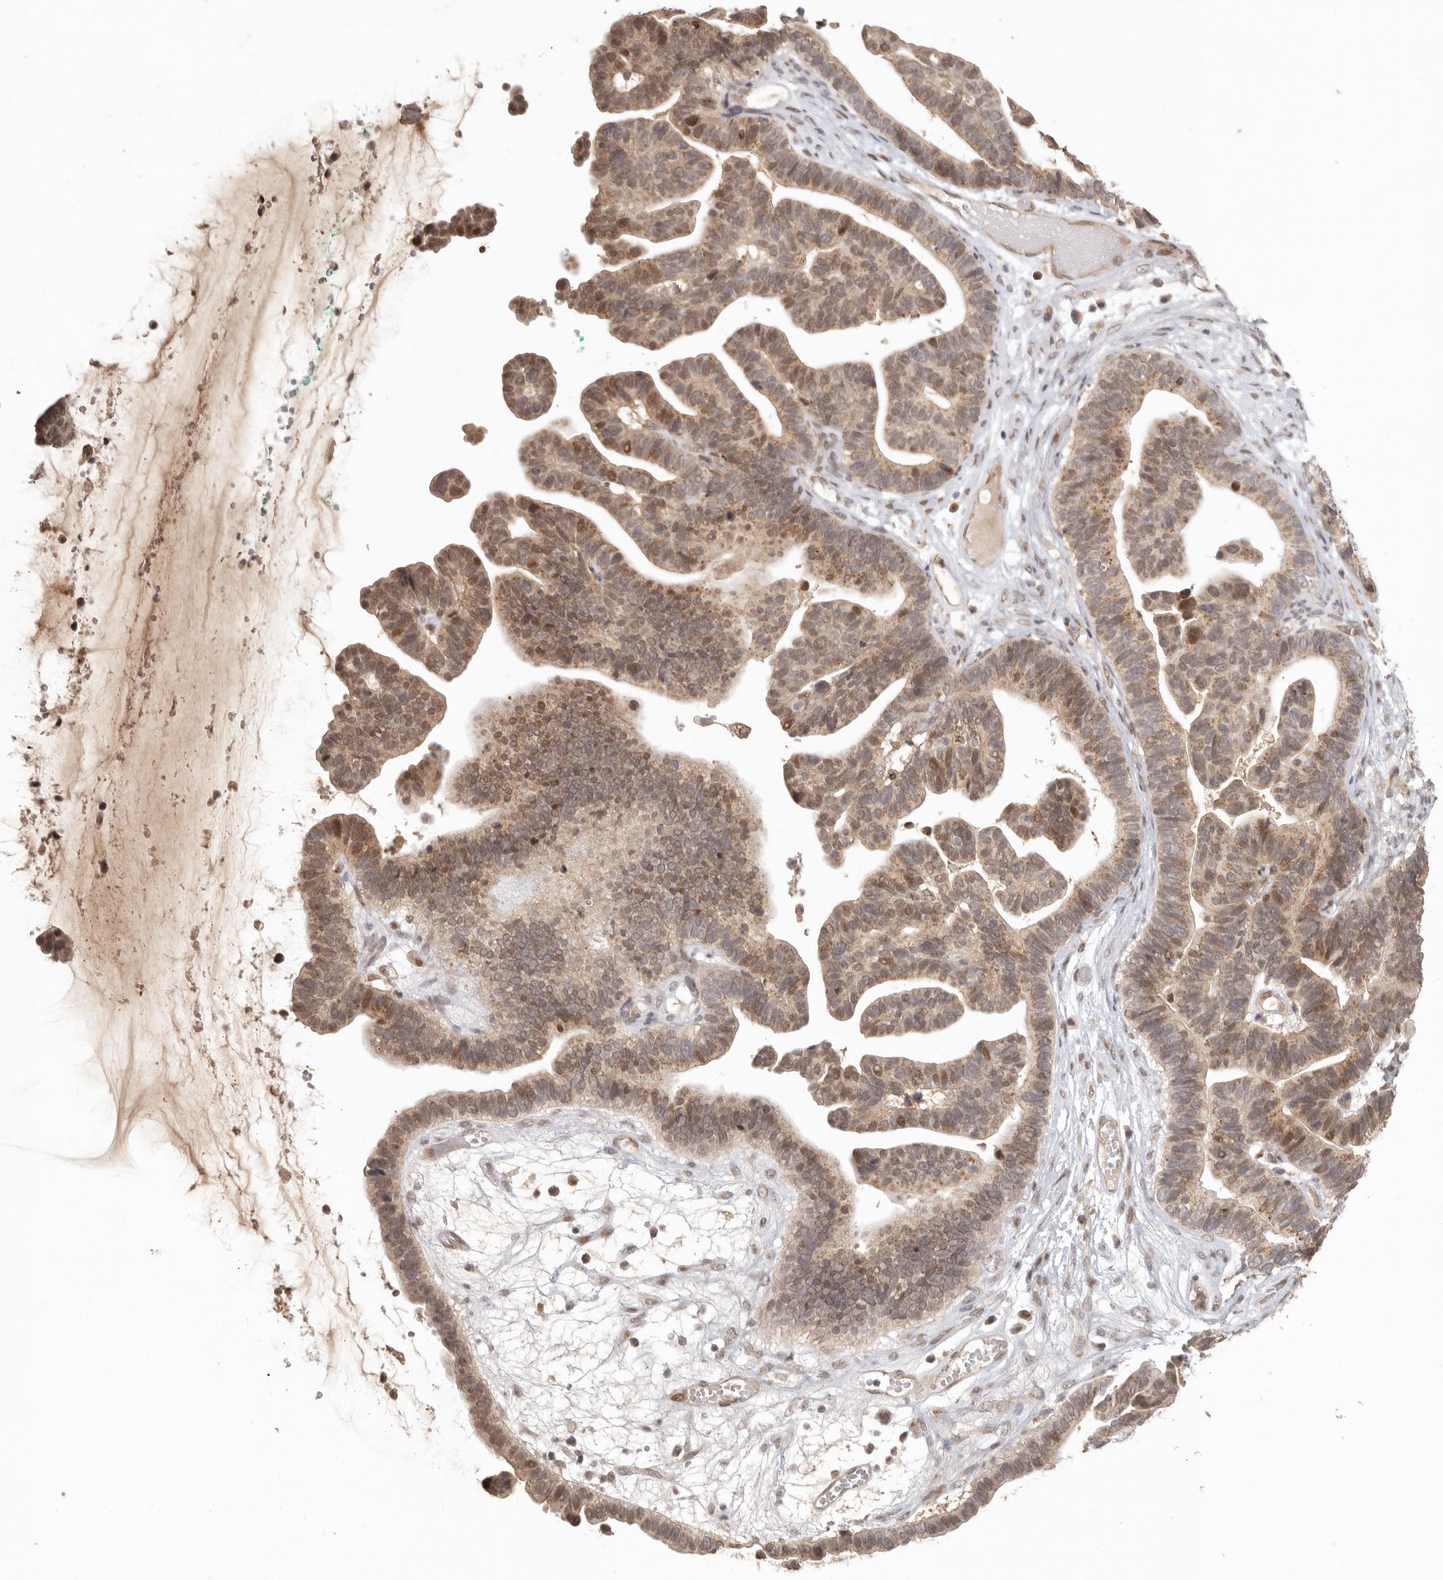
{"staining": {"intensity": "moderate", "quantity": ">75%", "location": "cytoplasmic/membranous,nuclear"}, "tissue": "ovarian cancer", "cell_type": "Tumor cells", "image_type": "cancer", "snomed": [{"axis": "morphology", "description": "Cystadenocarcinoma, serous, NOS"}, {"axis": "topography", "description": "Ovary"}], "caption": "Ovarian cancer stained for a protein (brown) demonstrates moderate cytoplasmic/membranous and nuclear positive expression in about >75% of tumor cells.", "gene": "LRRC75A", "patient": {"sex": "female", "age": 56}}